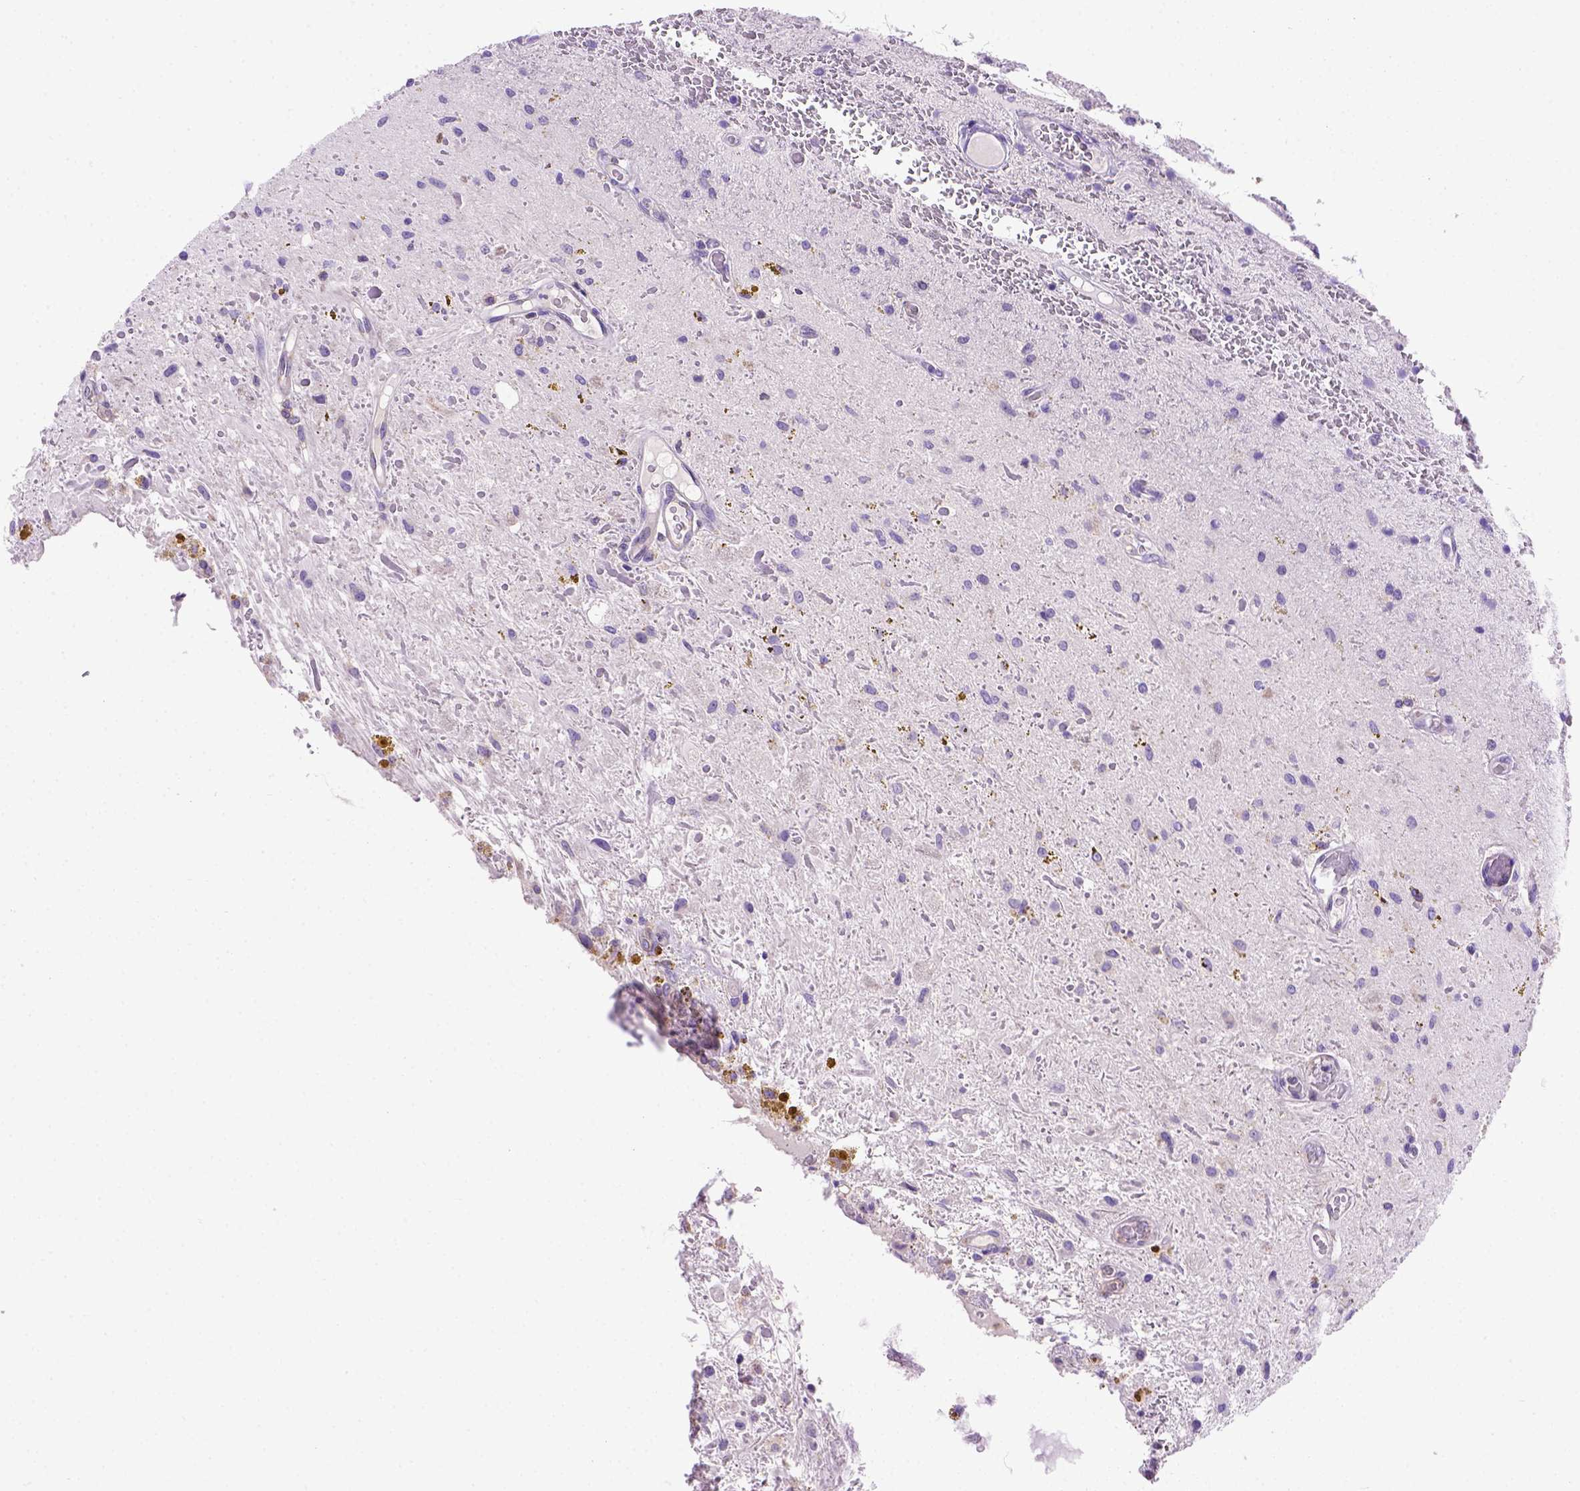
{"staining": {"intensity": "negative", "quantity": "none", "location": "none"}, "tissue": "glioma", "cell_type": "Tumor cells", "image_type": "cancer", "snomed": [{"axis": "morphology", "description": "Glioma, malignant, Low grade"}, {"axis": "topography", "description": "Cerebellum"}], "caption": "This histopathology image is of malignant low-grade glioma stained with immunohistochemistry to label a protein in brown with the nuclei are counter-stained blue. There is no positivity in tumor cells.", "gene": "FOXI1", "patient": {"sex": "female", "age": 14}}